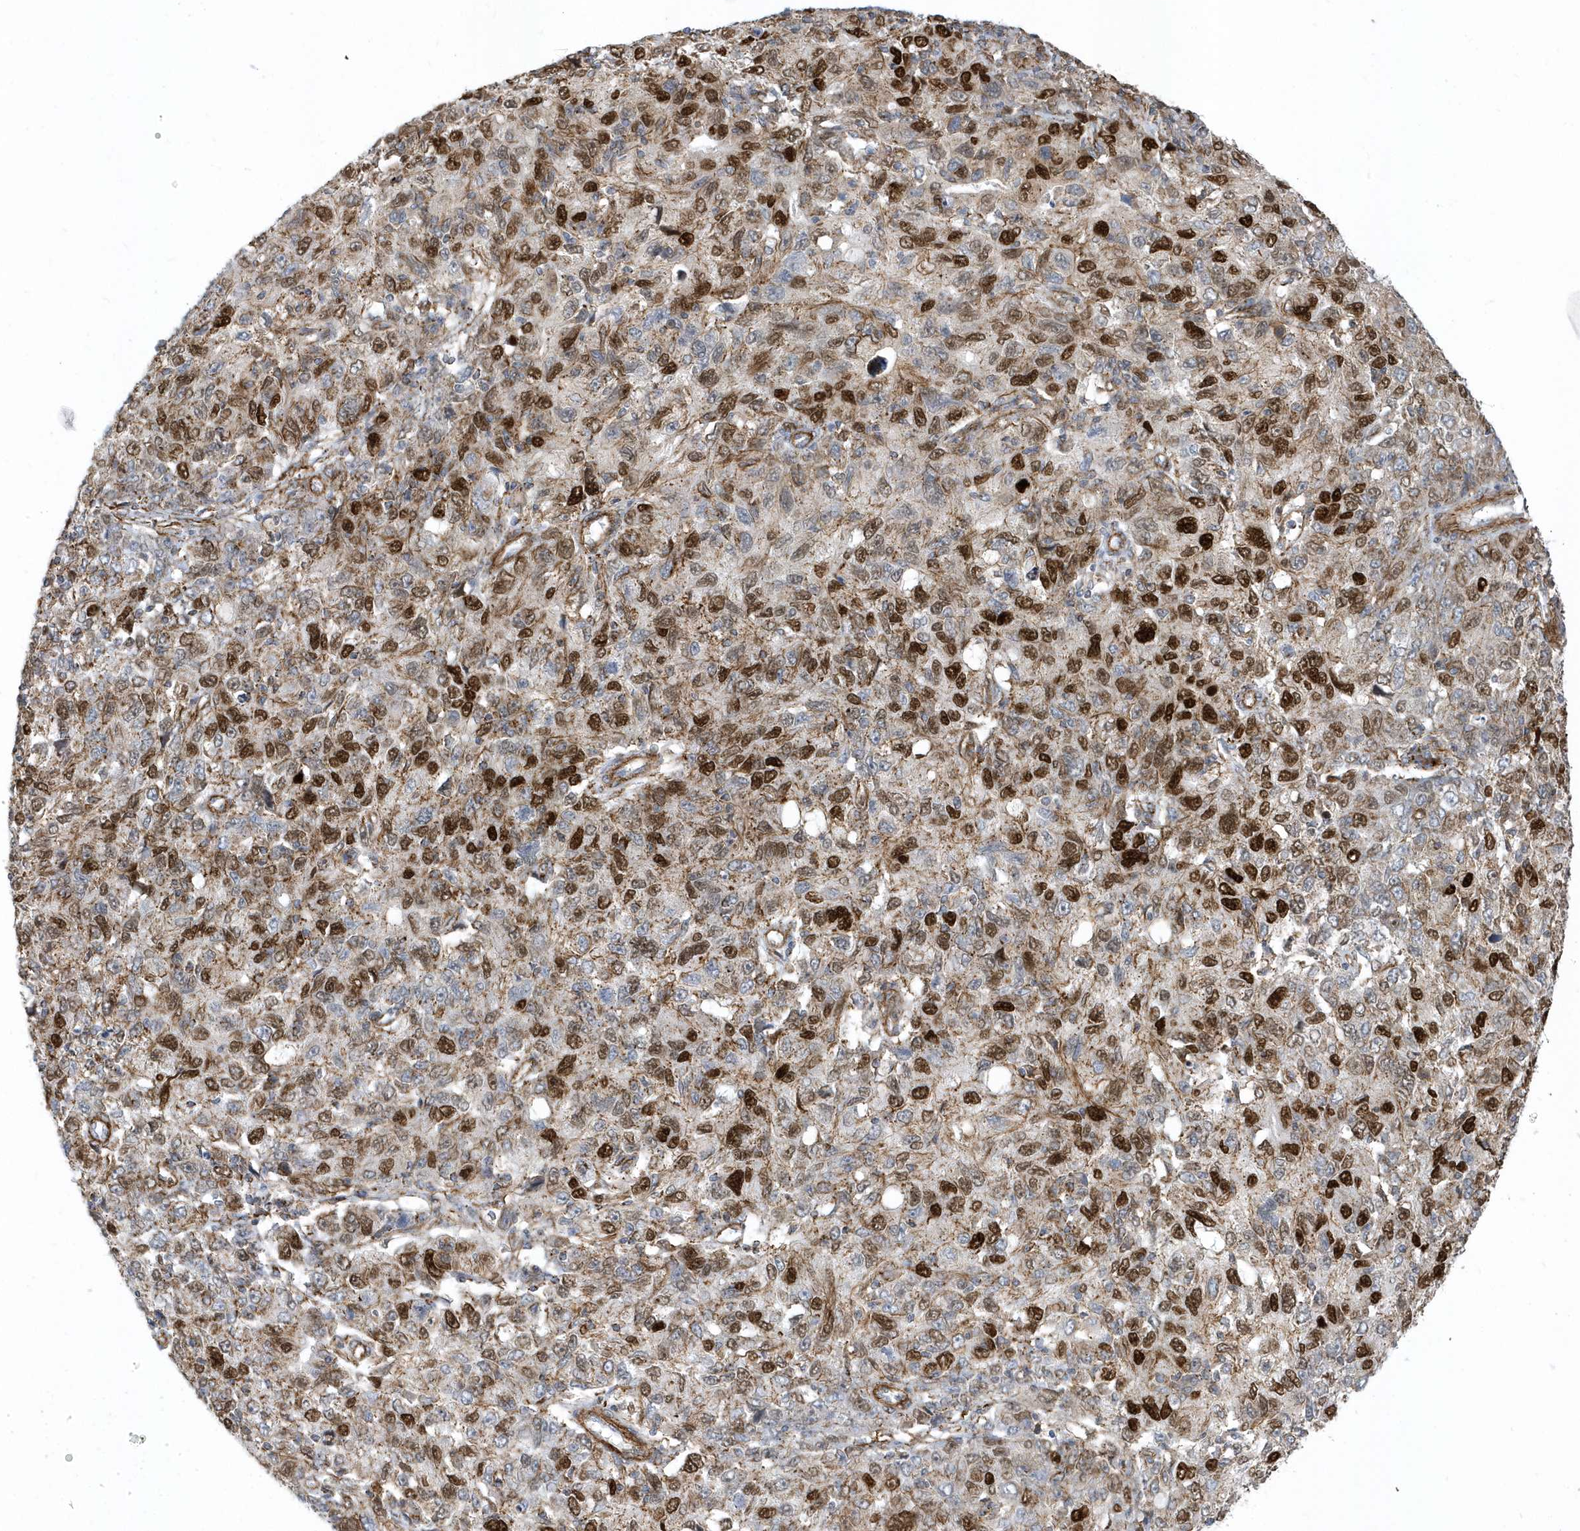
{"staining": {"intensity": "strong", "quantity": "25%-75%", "location": "cytoplasmic/membranous,nuclear"}, "tissue": "ovarian cancer", "cell_type": "Tumor cells", "image_type": "cancer", "snomed": [{"axis": "morphology", "description": "Carcinoma, endometroid"}, {"axis": "topography", "description": "Ovary"}], "caption": "Human ovarian cancer (endometroid carcinoma) stained with a protein marker reveals strong staining in tumor cells.", "gene": "HRH4", "patient": {"sex": "female", "age": 42}}